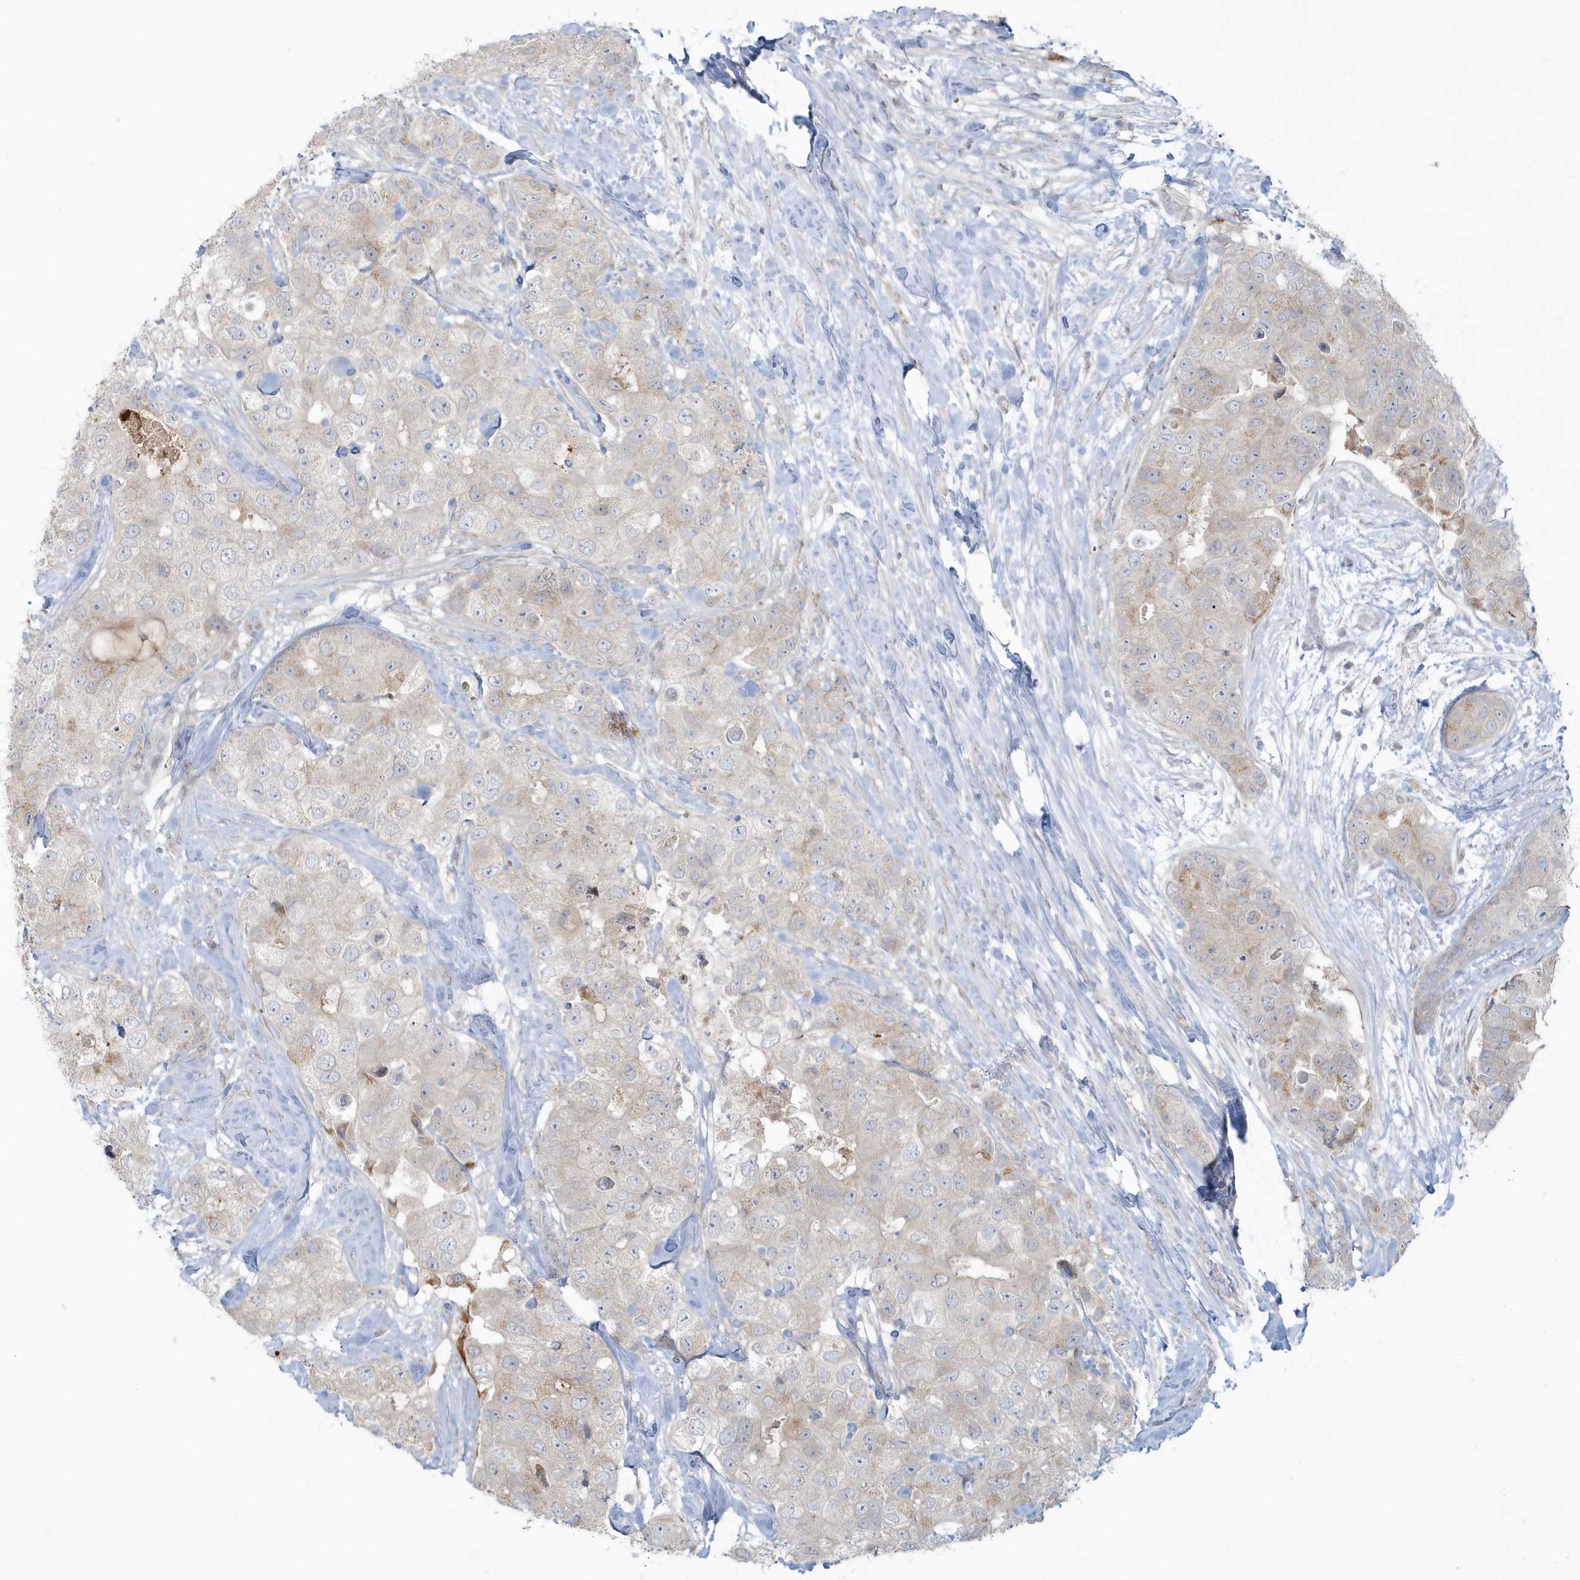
{"staining": {"intensity": "weak", "quantity": "<25%", "location": "cytoplasmic/membranous"}, "tissue": "breast cancer", "cell_type": "Tumor cells", "image_type": "cancer", "snomed": [{"axis": "morphology", "description": "Duct carcinoma"}, {"axis": "topography", "description": "Breast"}], "caption": "DAB immunohistochemical staining of human invasive ductal carcinoma (breast) shows no significant staining in tumor cells.", "gene": "BLTP3A", "patient": {"sex": "female", "age": 62}}